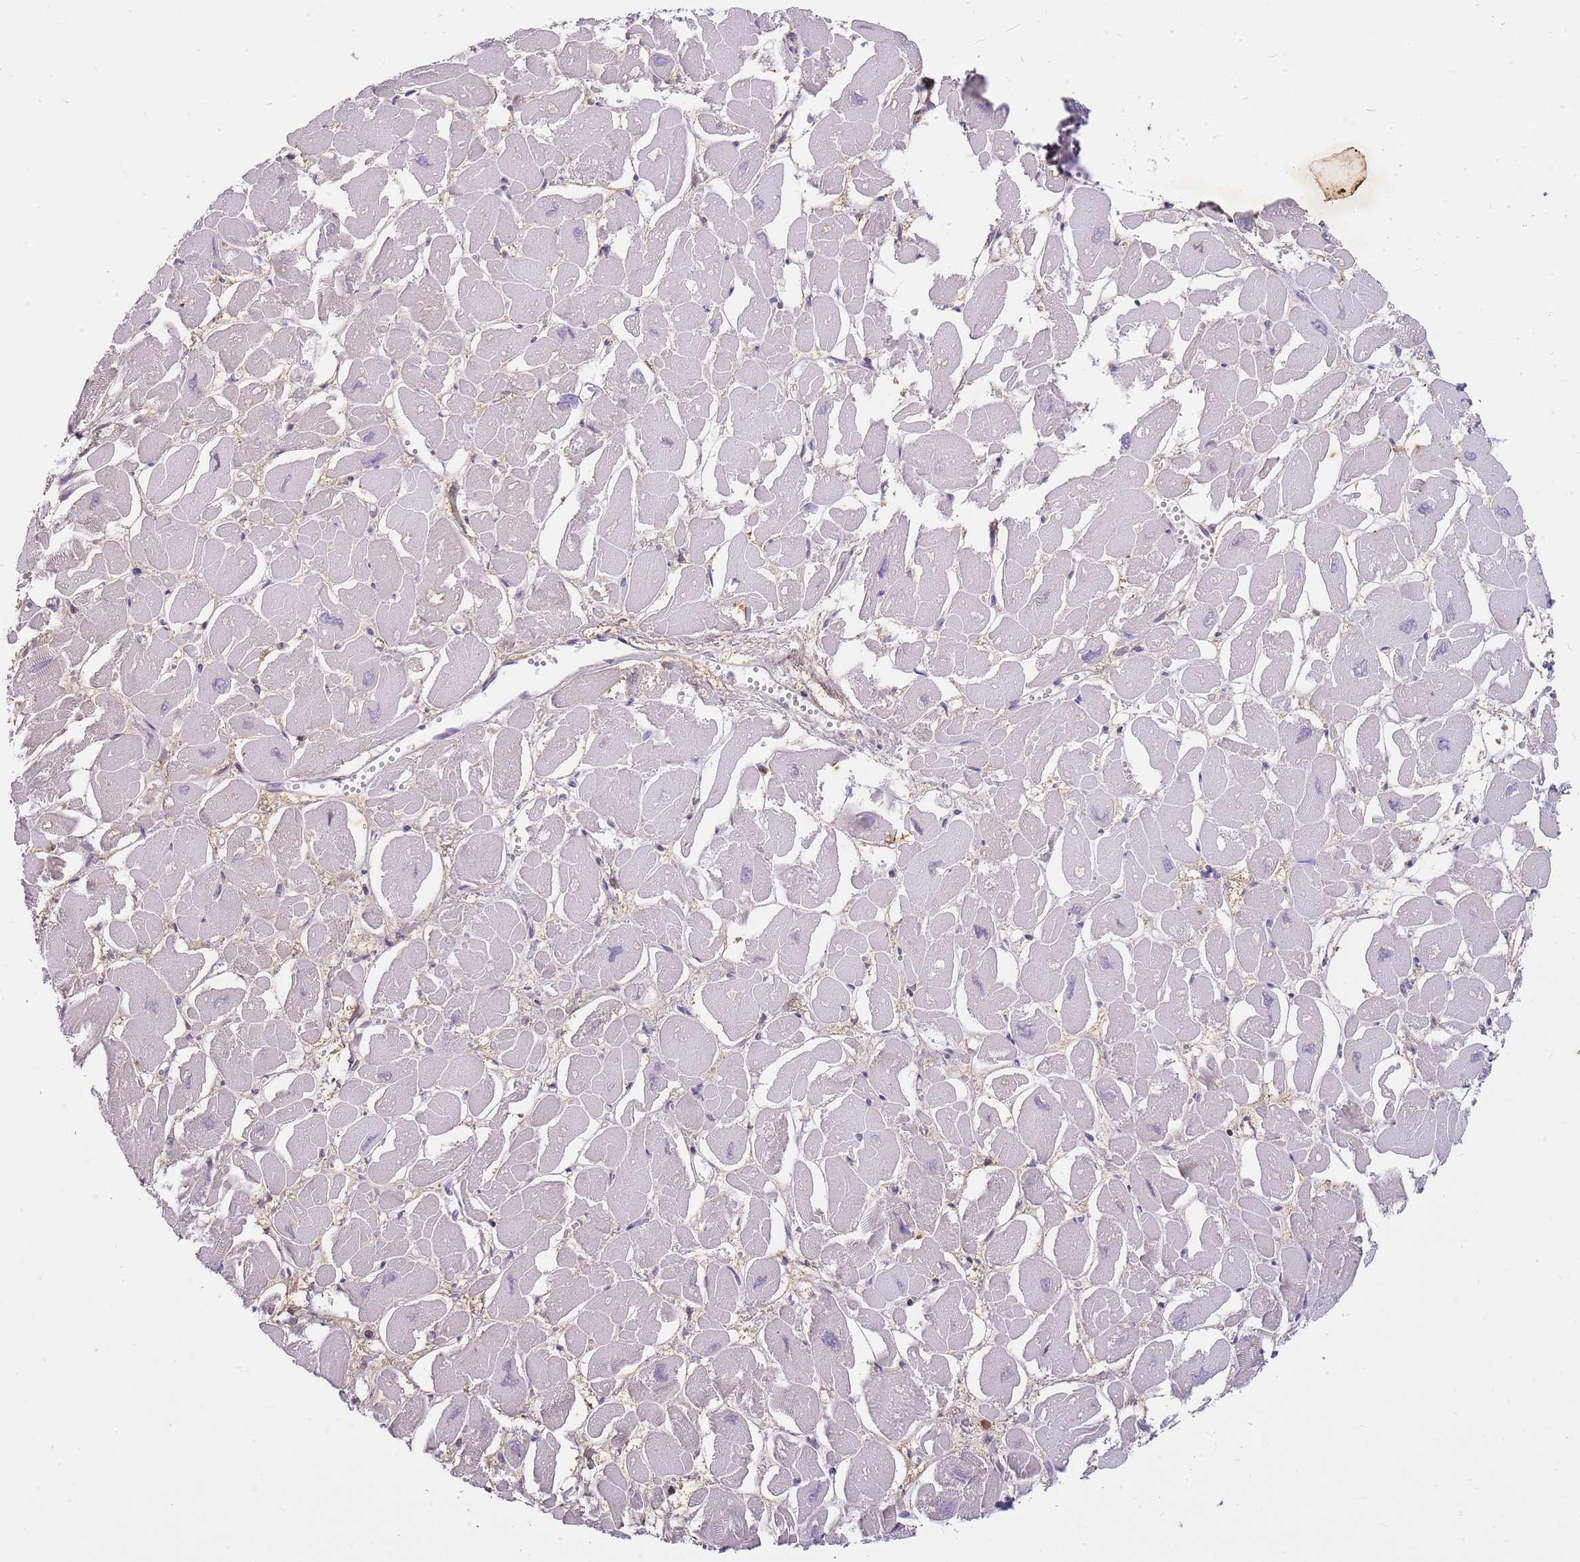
{"staining": {"intensity": "moderate", "quantity": "<25%", "location": "cytoplasmic/membranous,nuclear"}, "tissue": "heart muscle", "cell_type": "Cardiomyocytes", "image_type": "normal", "snomed": [{"axis": "morphology", "description": "Normal tissue, NOS"}, {"axis": "topography", "description": "Heart"}], "caption": "The histopathology image exhibits immunohistochemical staining of normal heart muscle. There is moderate cytoplasmic/membranous,nuclear staining is appreciated in about <25% of cardiomyocytes. (DAB IHC, brown staining for protein, blue staining for nuclei).", "gene": "RFK", "patient": {"sex": "male", "age": 54}}